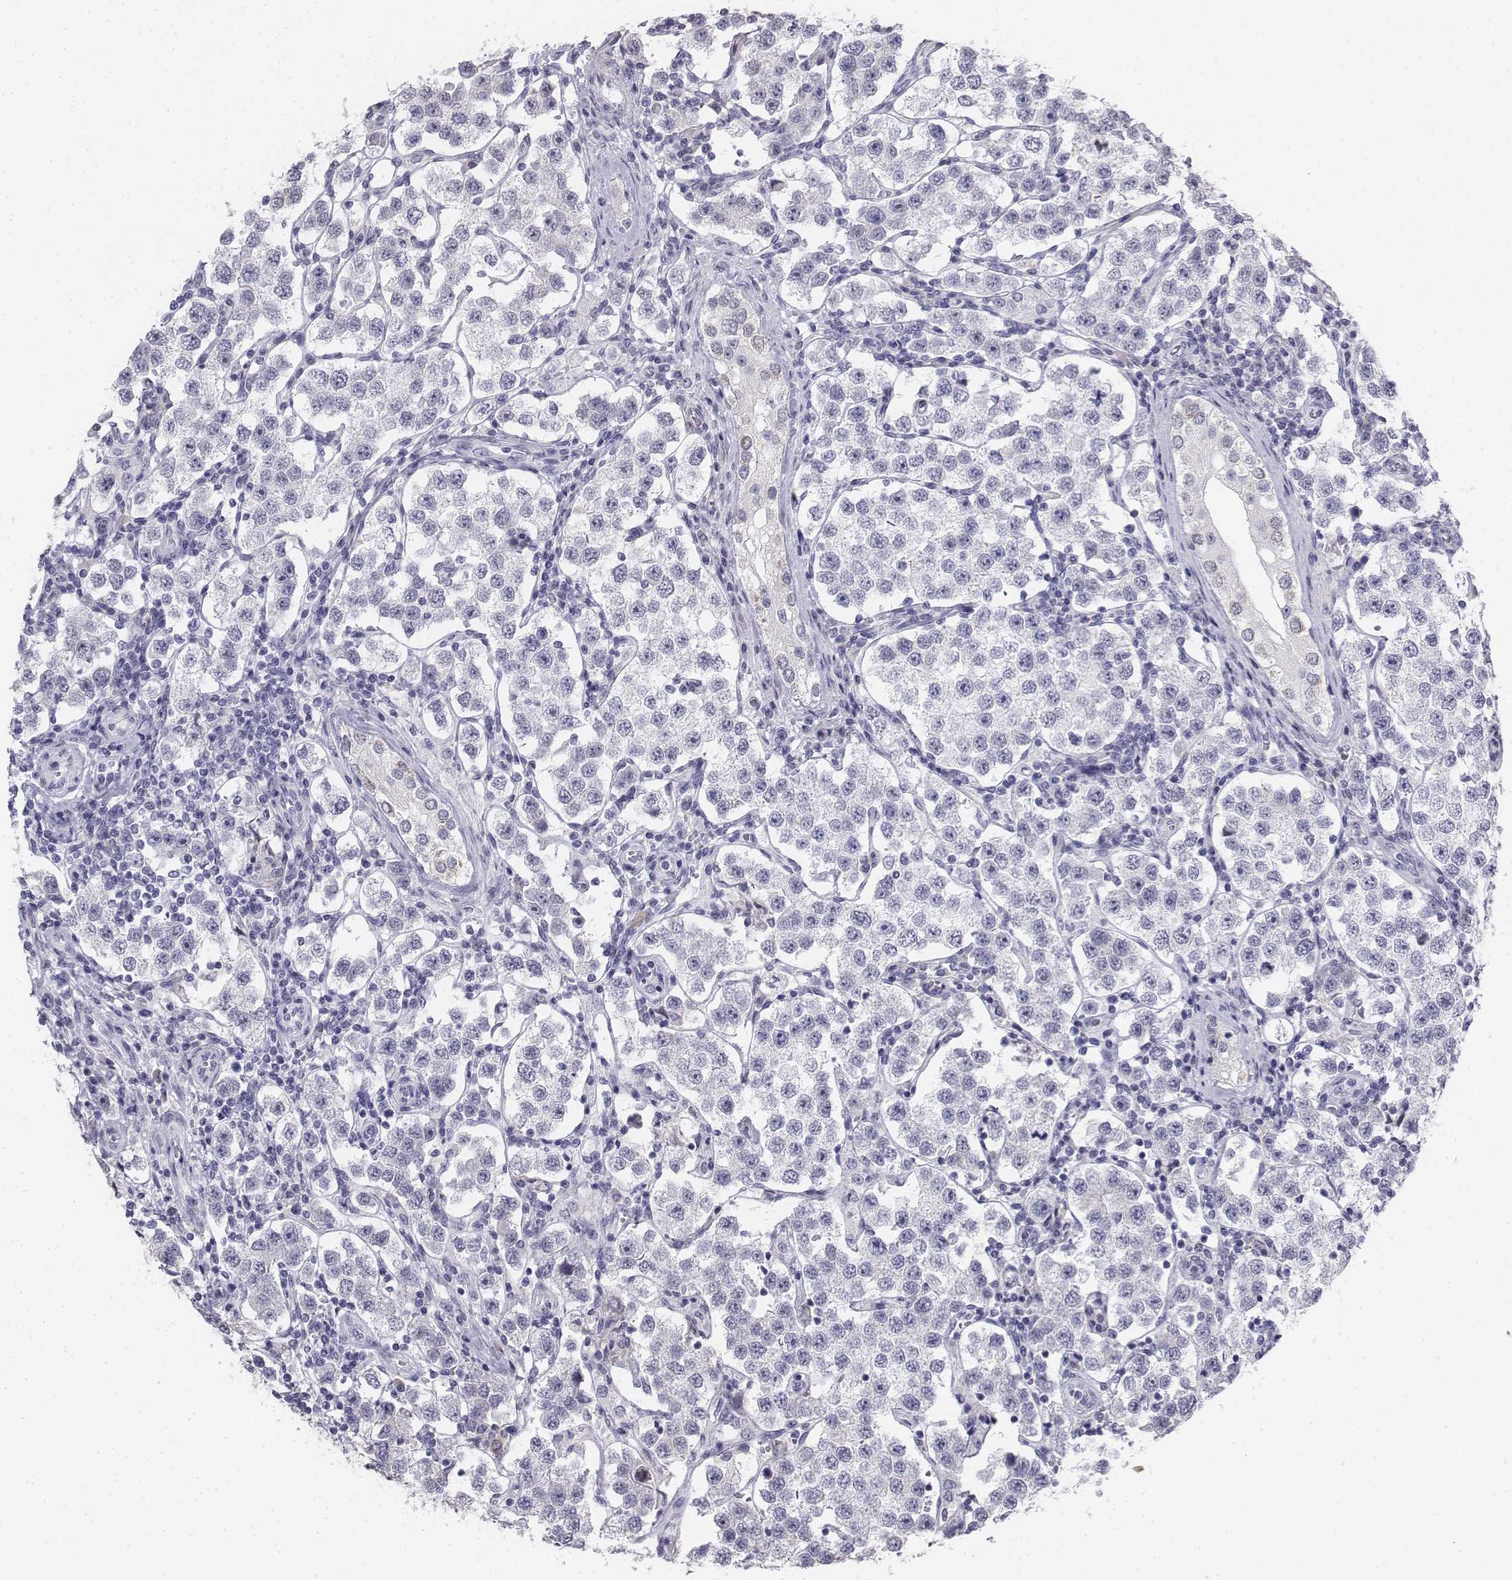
{"staining": {"intensity": "negative", "quantity": "none", "location": "none"}, "tissue": "testis cancer", "cell_type": "Tumor cells", "image_type": "cancer", "snomed": [{"axis": "morphology", "description": "Seminoma, NOS"}, {"axis": "topography", "description": "Testis"}], "caption": "Tumor cells are negative for brown protein staining in testis cancer (seminoma).", "gene": "PENK", "patient": {"sex": "male", "age": 37}}